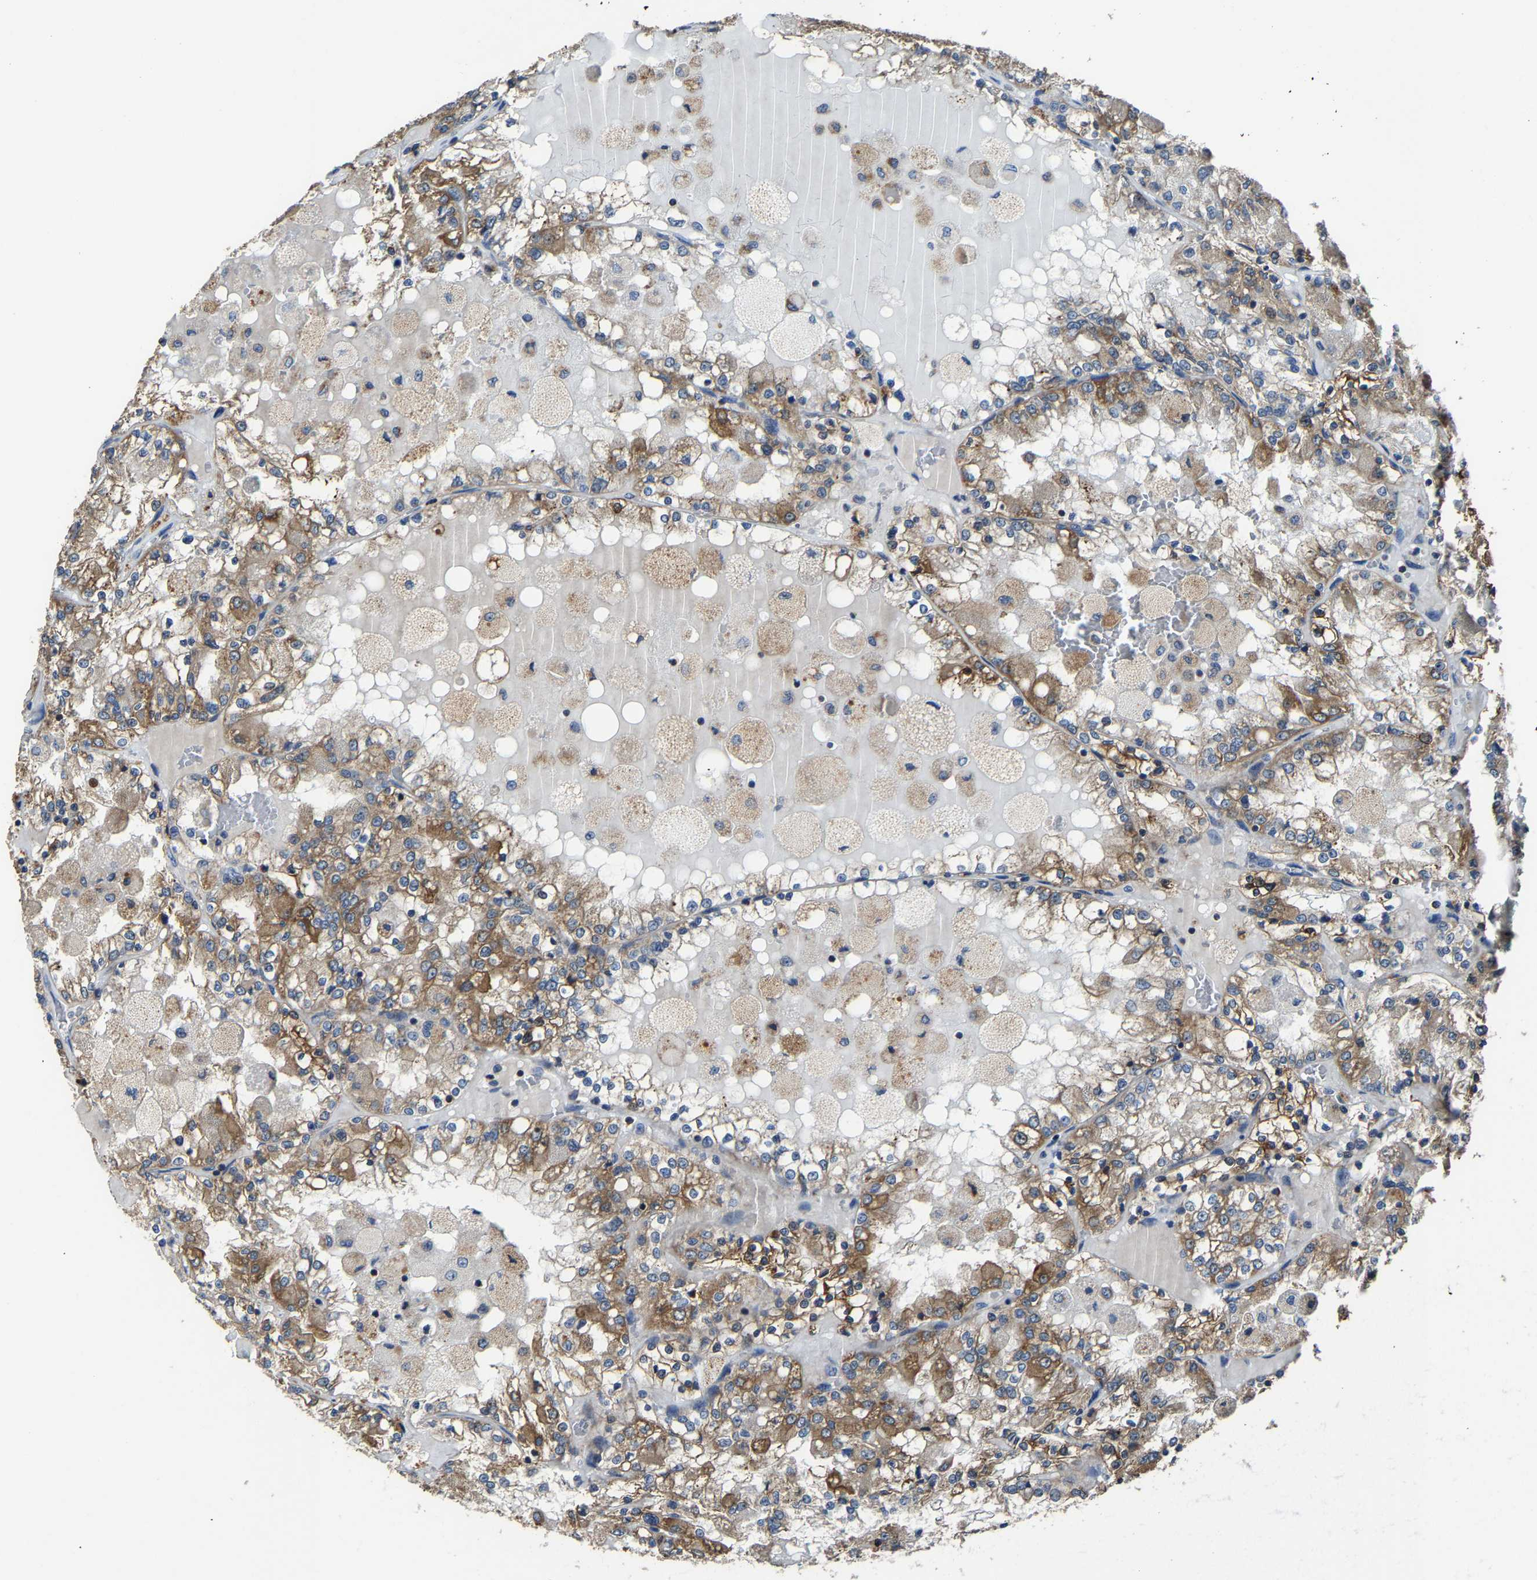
{"staining": {"intensity": "moderate", "quantity": ">75%", "location": "cytoplasmic/membranous"}, "tissue": "renal cancer", "cell_type": "Tumor cells", "image_type": "cancer", "snomed": [{"axis": "morphology", "description": "Adenocarcinoma, NOS"}, {"axis": "topography", "description": "Kidney"}], "caption": "Renal cancer stained with immunohistochemistry (IHC) displays moderate cytoplasmic/membranous expression in approximately >75% of tumor cells.", "gene": "AGK", "patient": {"sex": "female", "age": 56}}